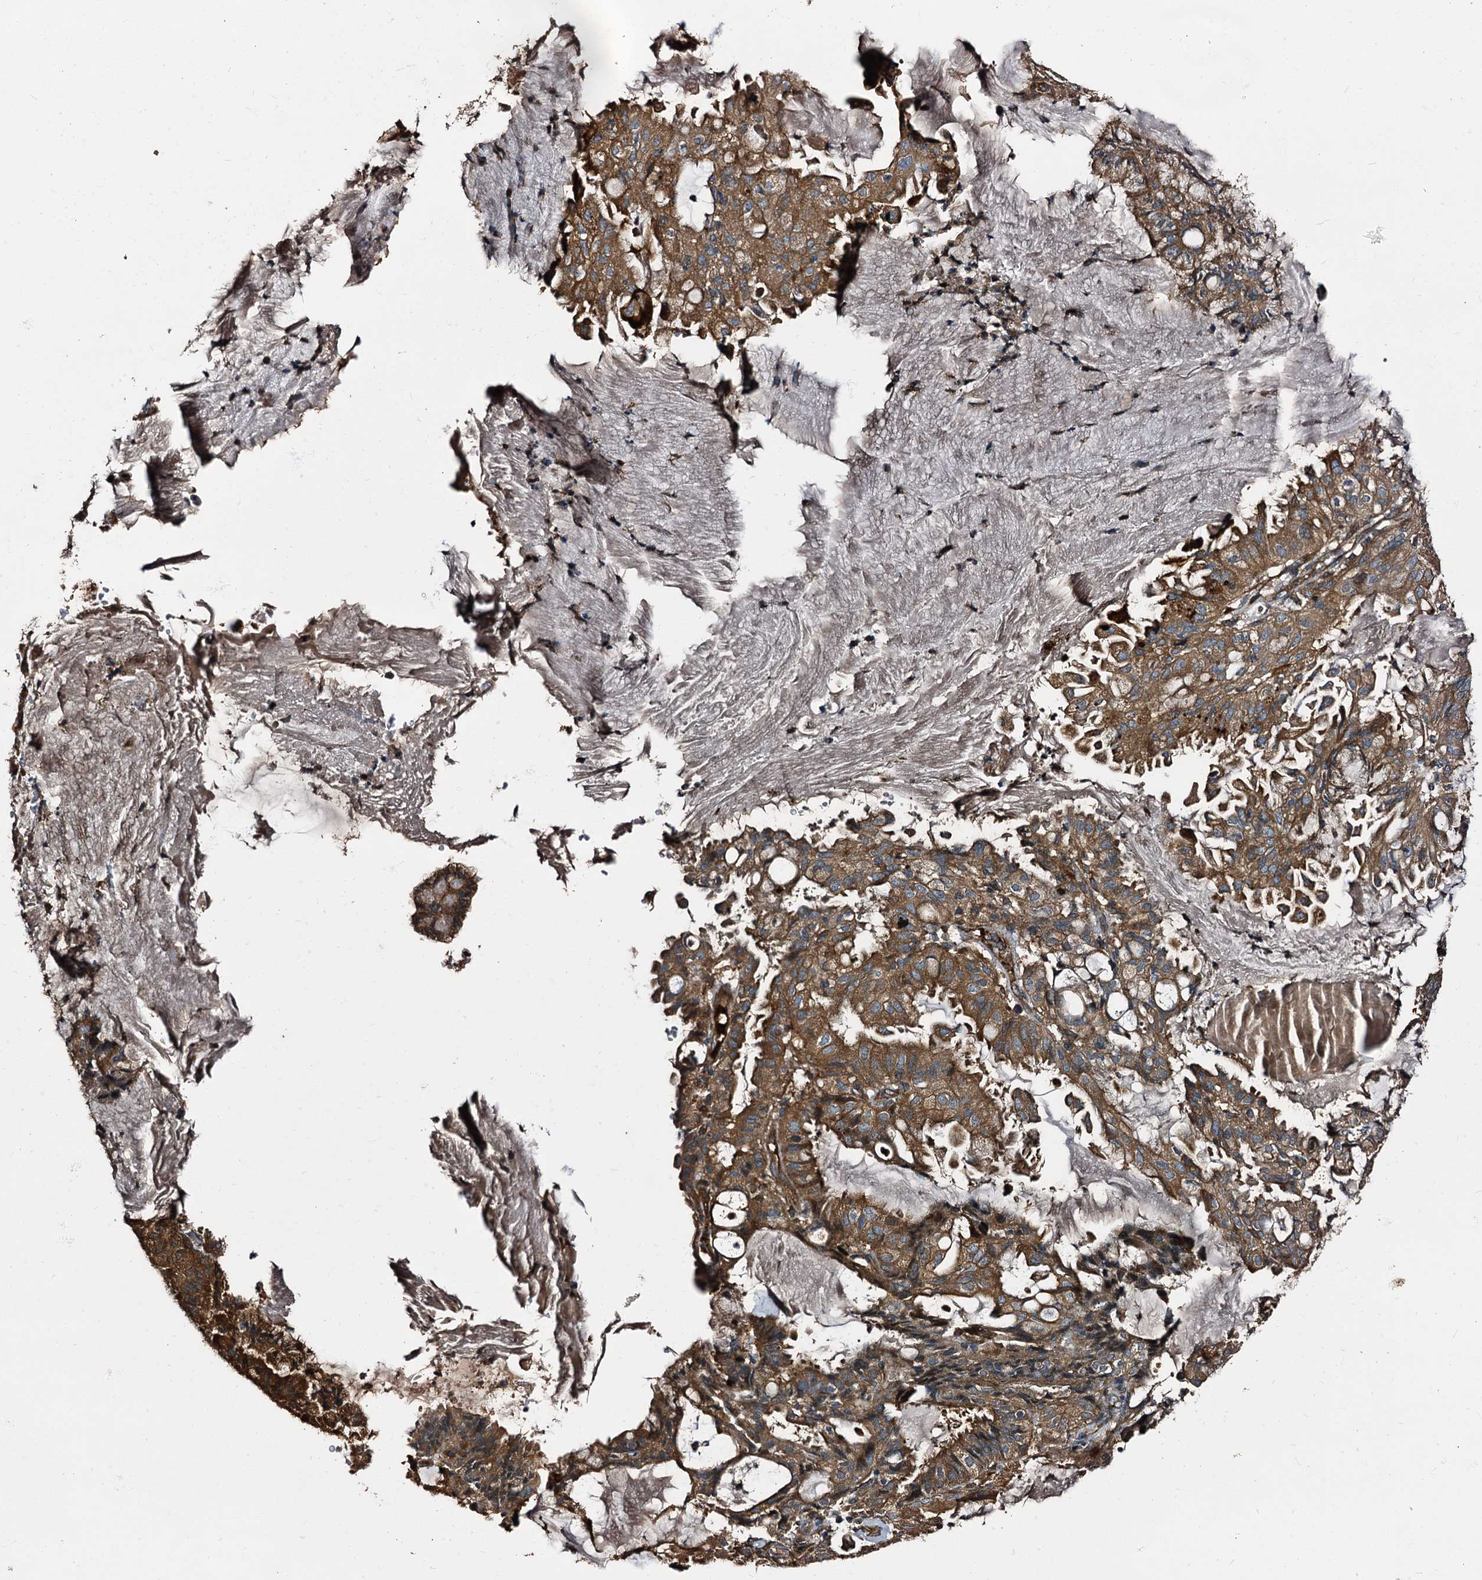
{"staining": {"intensity": "strong", "quantity": ">75%", "location": "cytoplasmic/membranous"}, "tissue": "endometrial cancer", "cell_type": "Tumor cells", "image_type": "cancer", "snomed": [{"axis": "morphology", "description": "Adenocarcinoma, NOS"}, {"axis": "topography", "description": "Endometrium"}], "caption": "Immunohistochemical staining of adenocarcinoma (endometrial) displays high levels of strong cytoplasmic/membranous protein expression in about >75% of tumor cells.", "gene": "PEX5", "patient": {"sex": "female", "age": 86}}